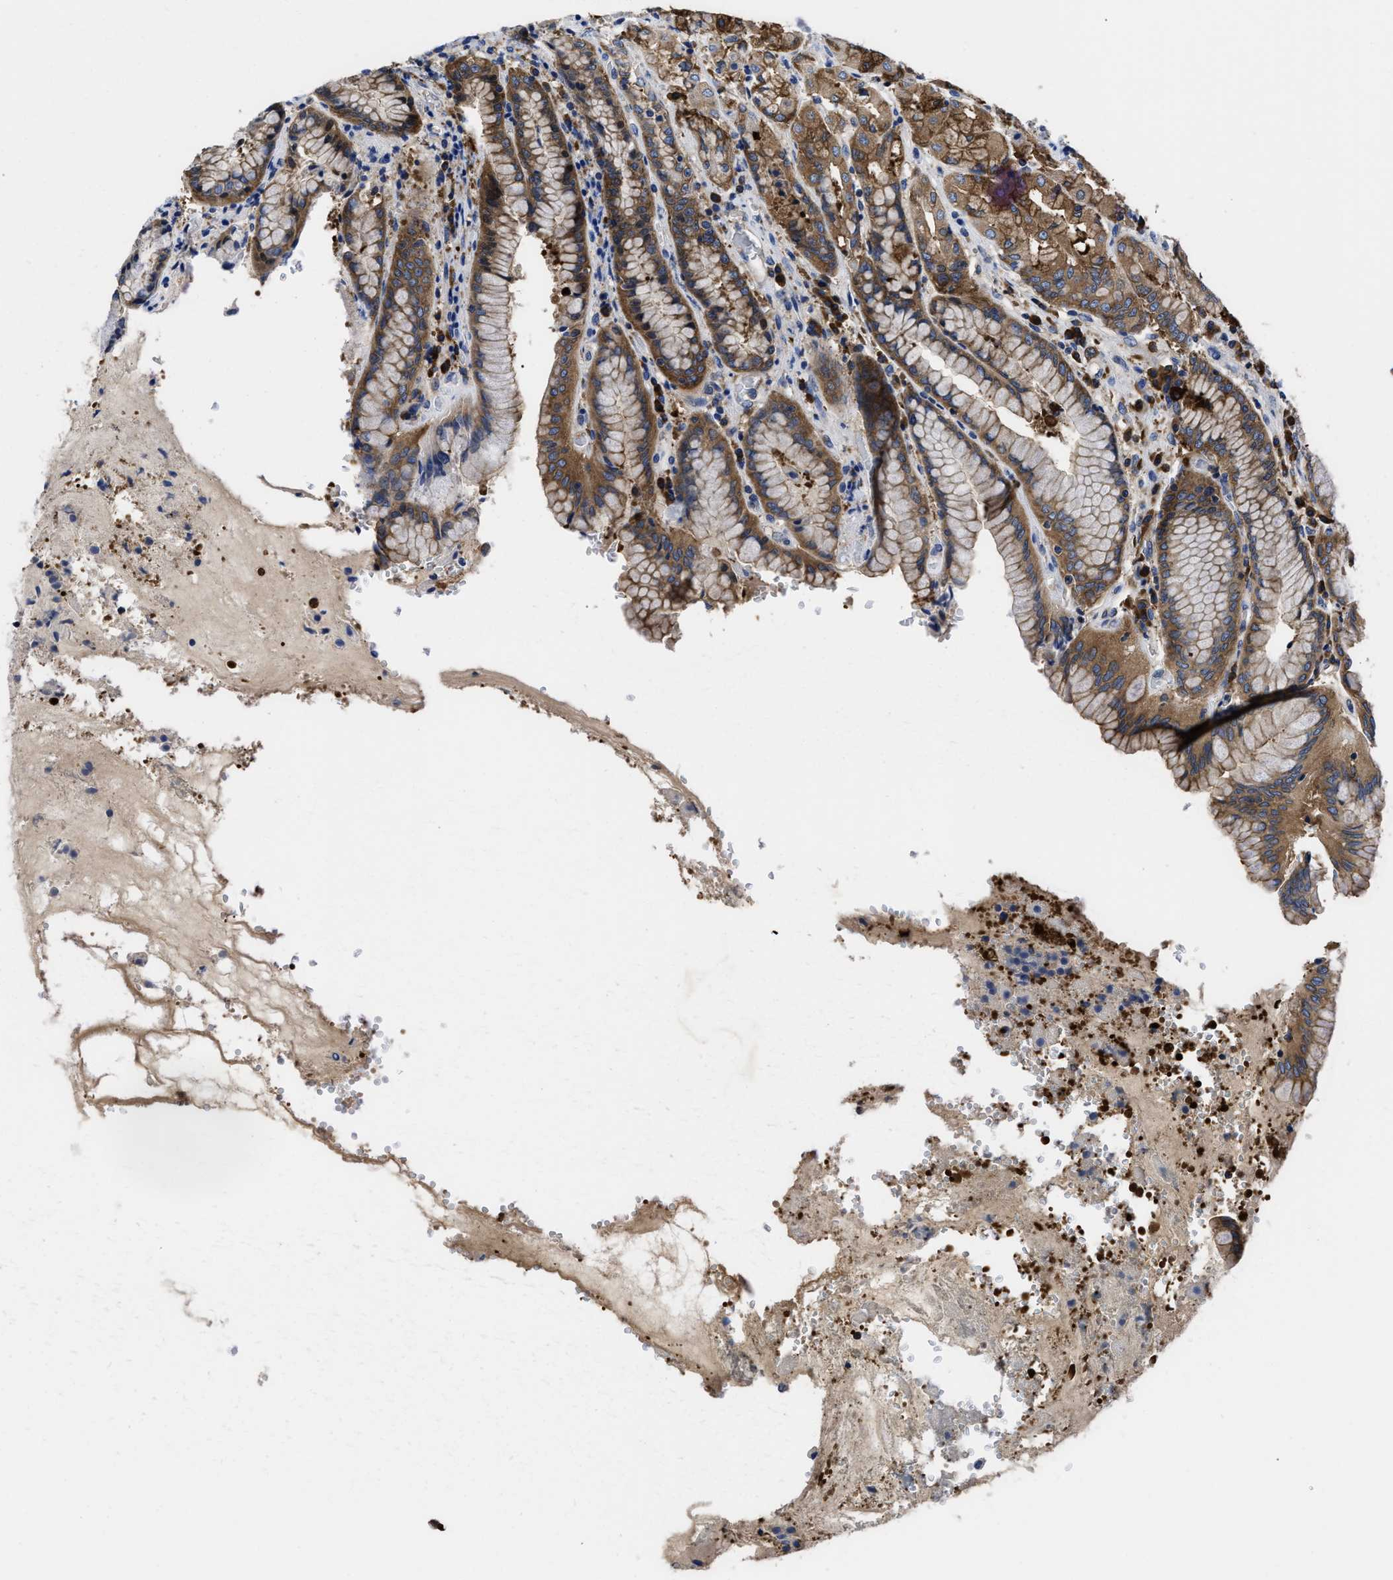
{"staining": {"intensity": "strong", "quantity": ">75%", "location": "cytoplasmic/membranous"}, "tissue": "stomach", "cell_type": "Glandular cells", "image_type": "normal", "snomed": [{"axis": "morphology", "description": "Normal tissue, NOS"}, {"axis": "topography", "description": "Stomach"}, {"axis": "topography", "description": "Stomach, lower"}], "caption": "An immunohistochemistry image of benign tissue is shown. Protein staining in brown highlights strong cytoplasmic/membranous positivity in stomach within glandular cells.", "gene": "YARS1", "patient": {"sex": "female", "age": 56}}